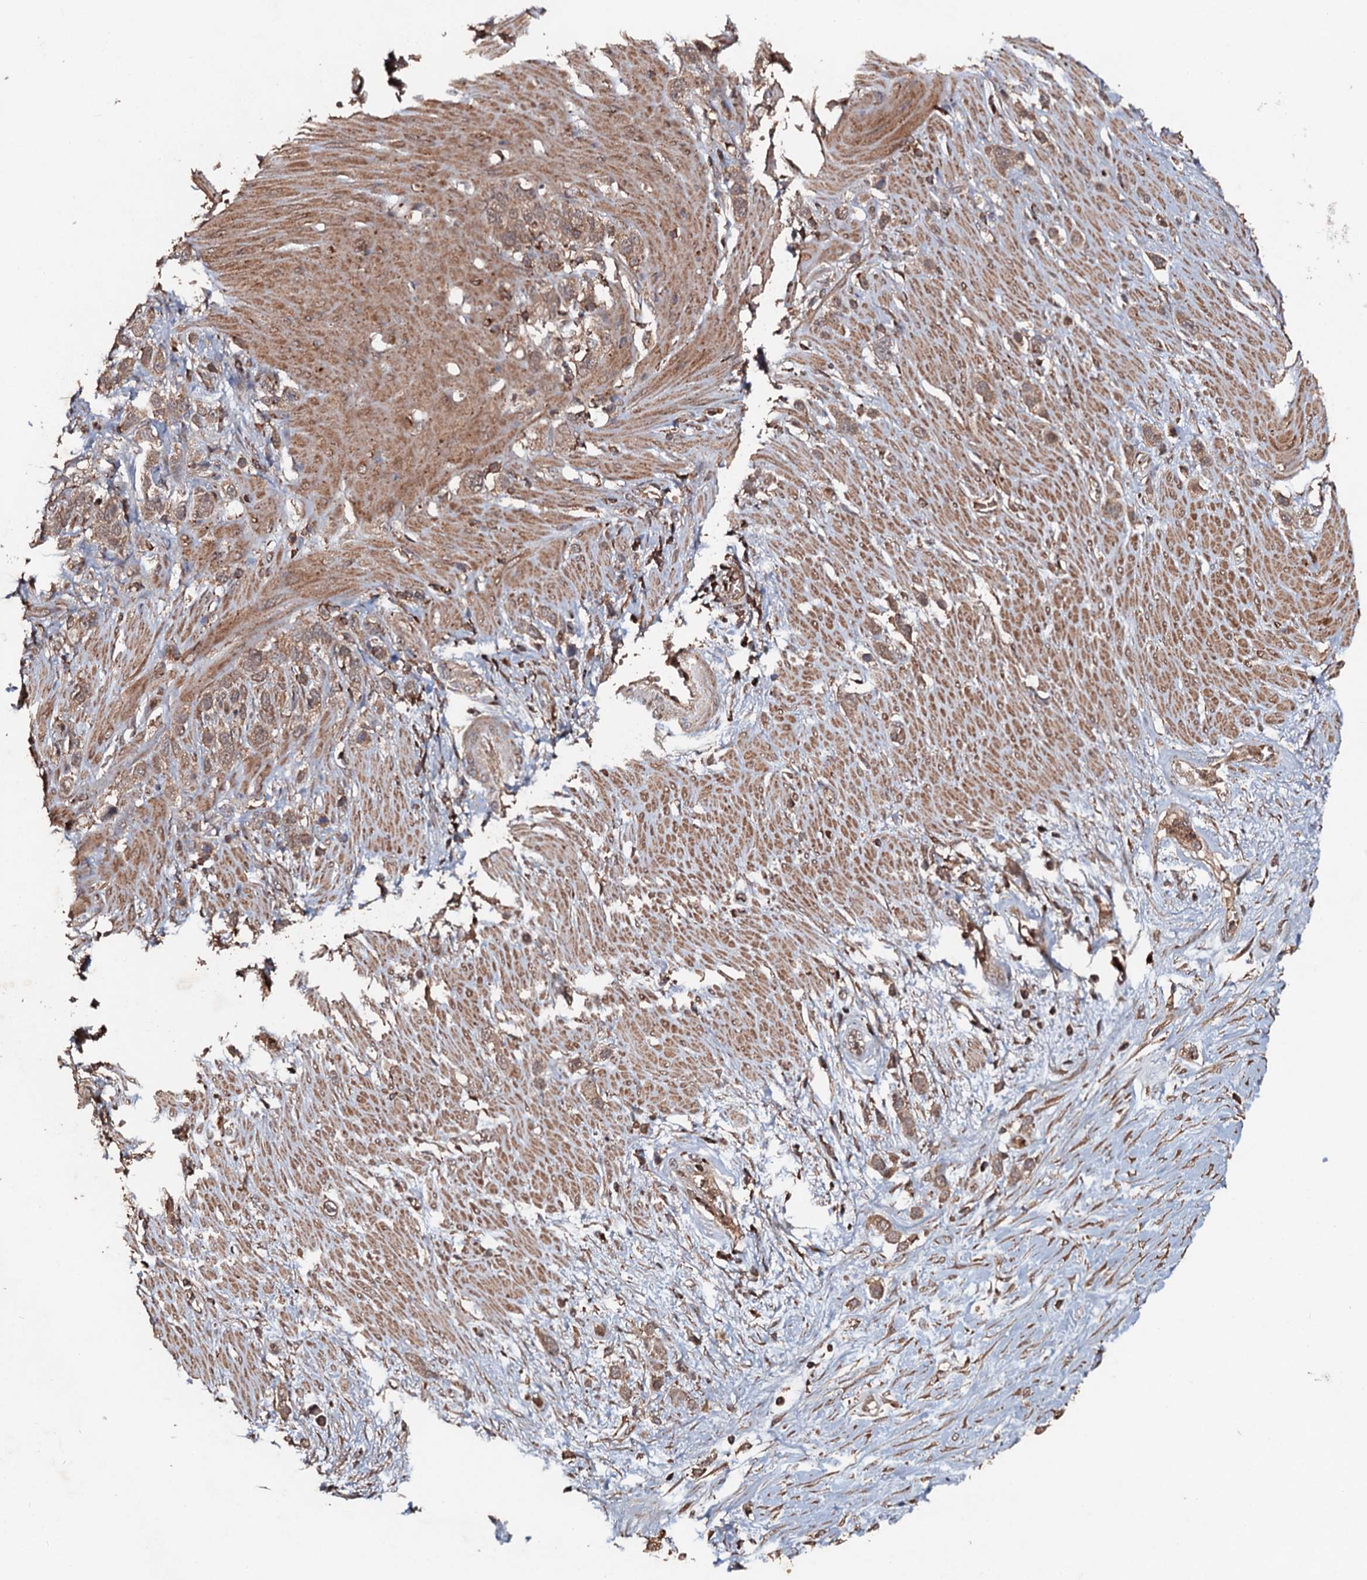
{"staining": {"intensity": "weak", "quantity": ">75%", "location": "cytoplasmic/membranous"}, "tissue": "stomach cancer", "cell_type": "Tumor cells", "image_type": "cancer", "snomed": [{"axis": "morphology", "description": "Adenocarcinoma, NOS"}, {"axis": "morphology", "description": "Adenocarcinoma, High grade"}, {"axis": "topography", "description": "Stomach, upper"}, {"axis": "topography", "description": "Stomach, lower"}], "caption": "Stomach cancer (high-grade adenocarcinoma) was stained to show a protein in brown. There is low levels of weak cytoplasmic/membranous expression in approximately >75% of tumor cells.", "gene": "ADGRG3", "patient": {"sex": "female", "age": 65}}